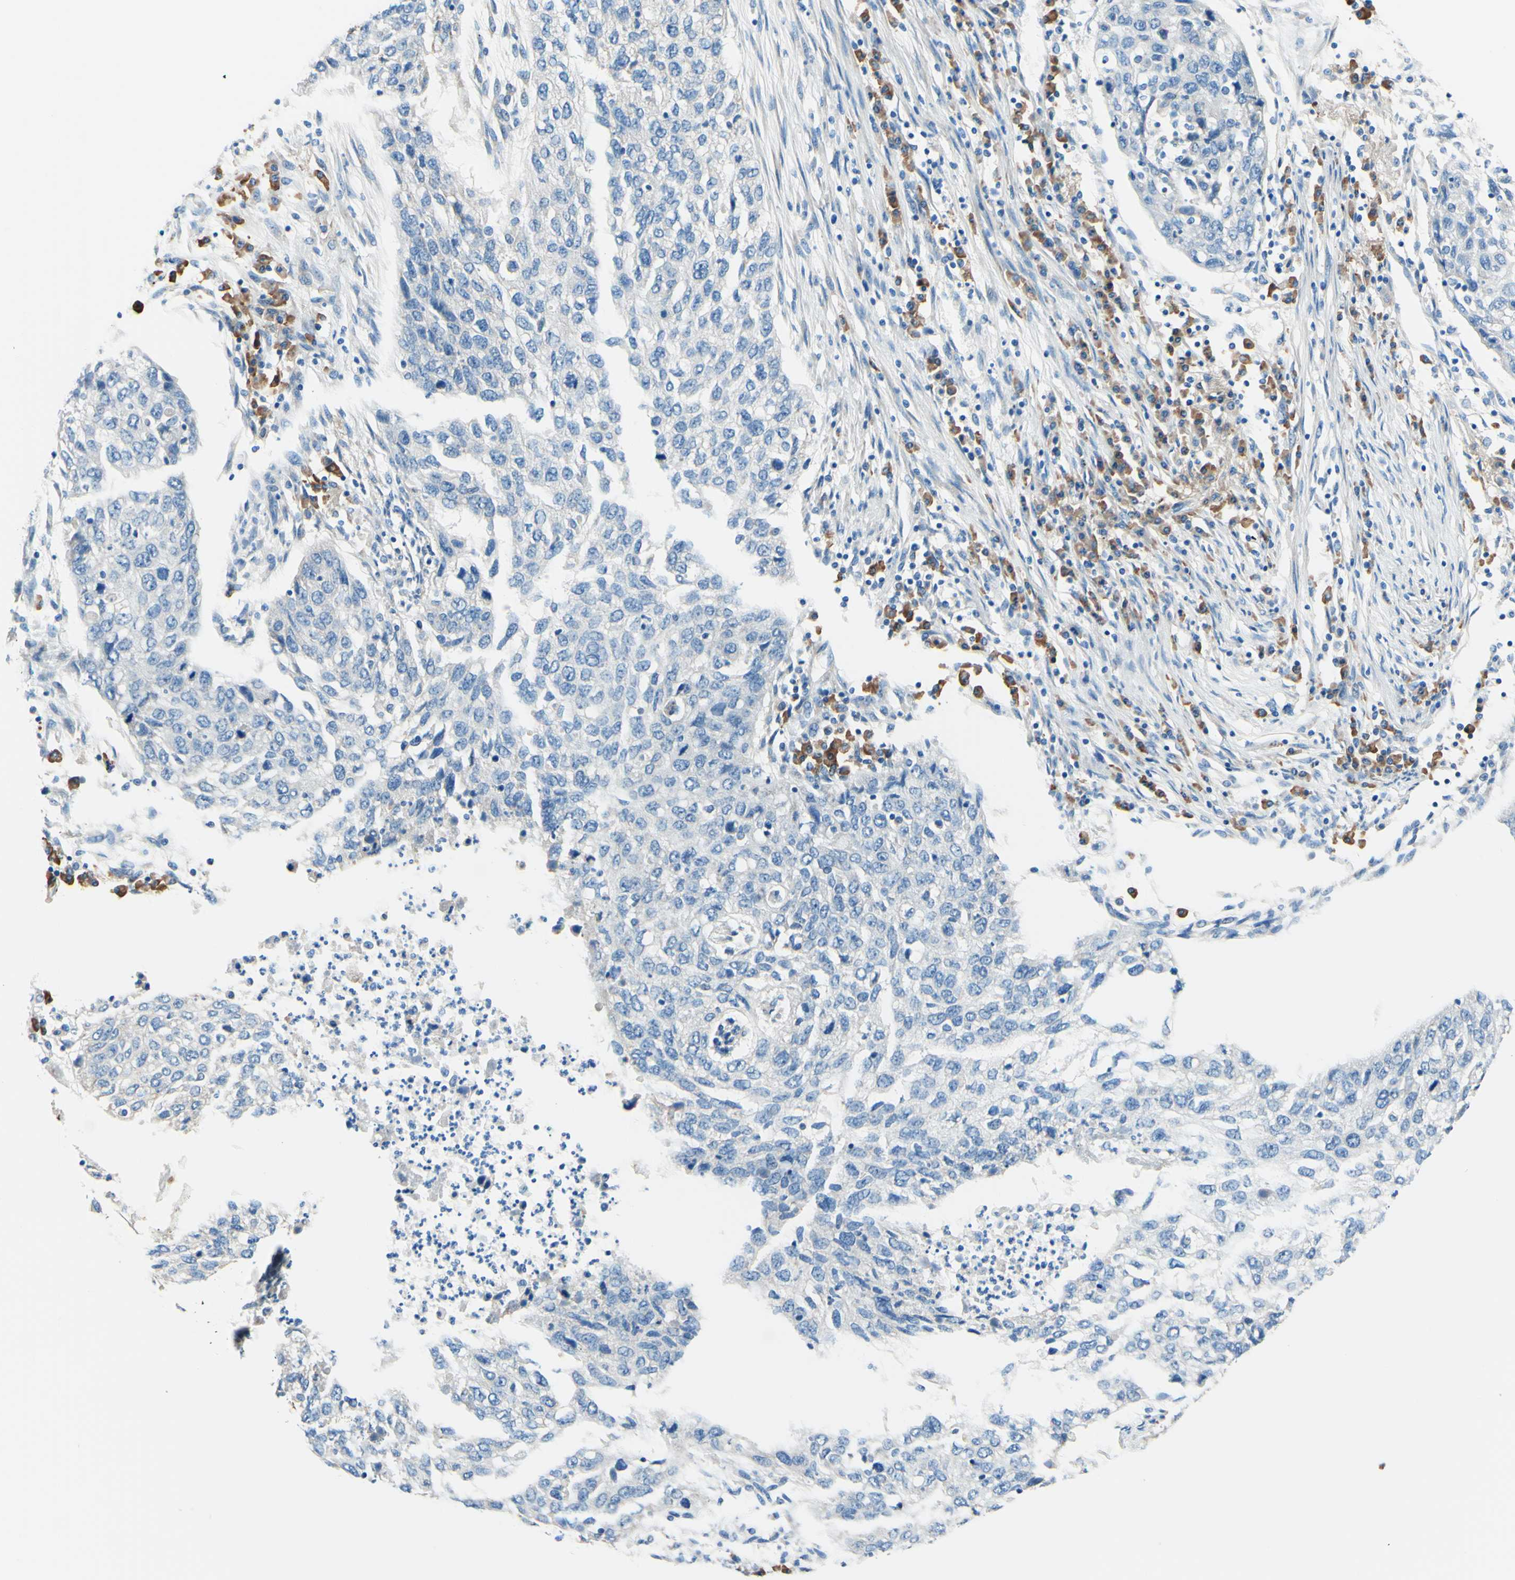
{"staining": {"intensity": "negative", "quantity": "none", "location": "none"}, "tissue": "lung cancer", "cell_type": "Tumor cells", "image_type": "cancer", "snomed": [{"axis": "morphology", "description": "Squamous cell carcinoma, NOS"}, {"axis": "topography", "description": "Lung"}], "caption": "Tumor cells are negative for protein expression in human lung squamous cell carcinoma. (Brightfield microscopy of DAB (3,3'-diaminobenzidine) immunohistochemistry at high magnification).", "gene": "PASD1", "patient": {"sex": "female", "age": 63}}